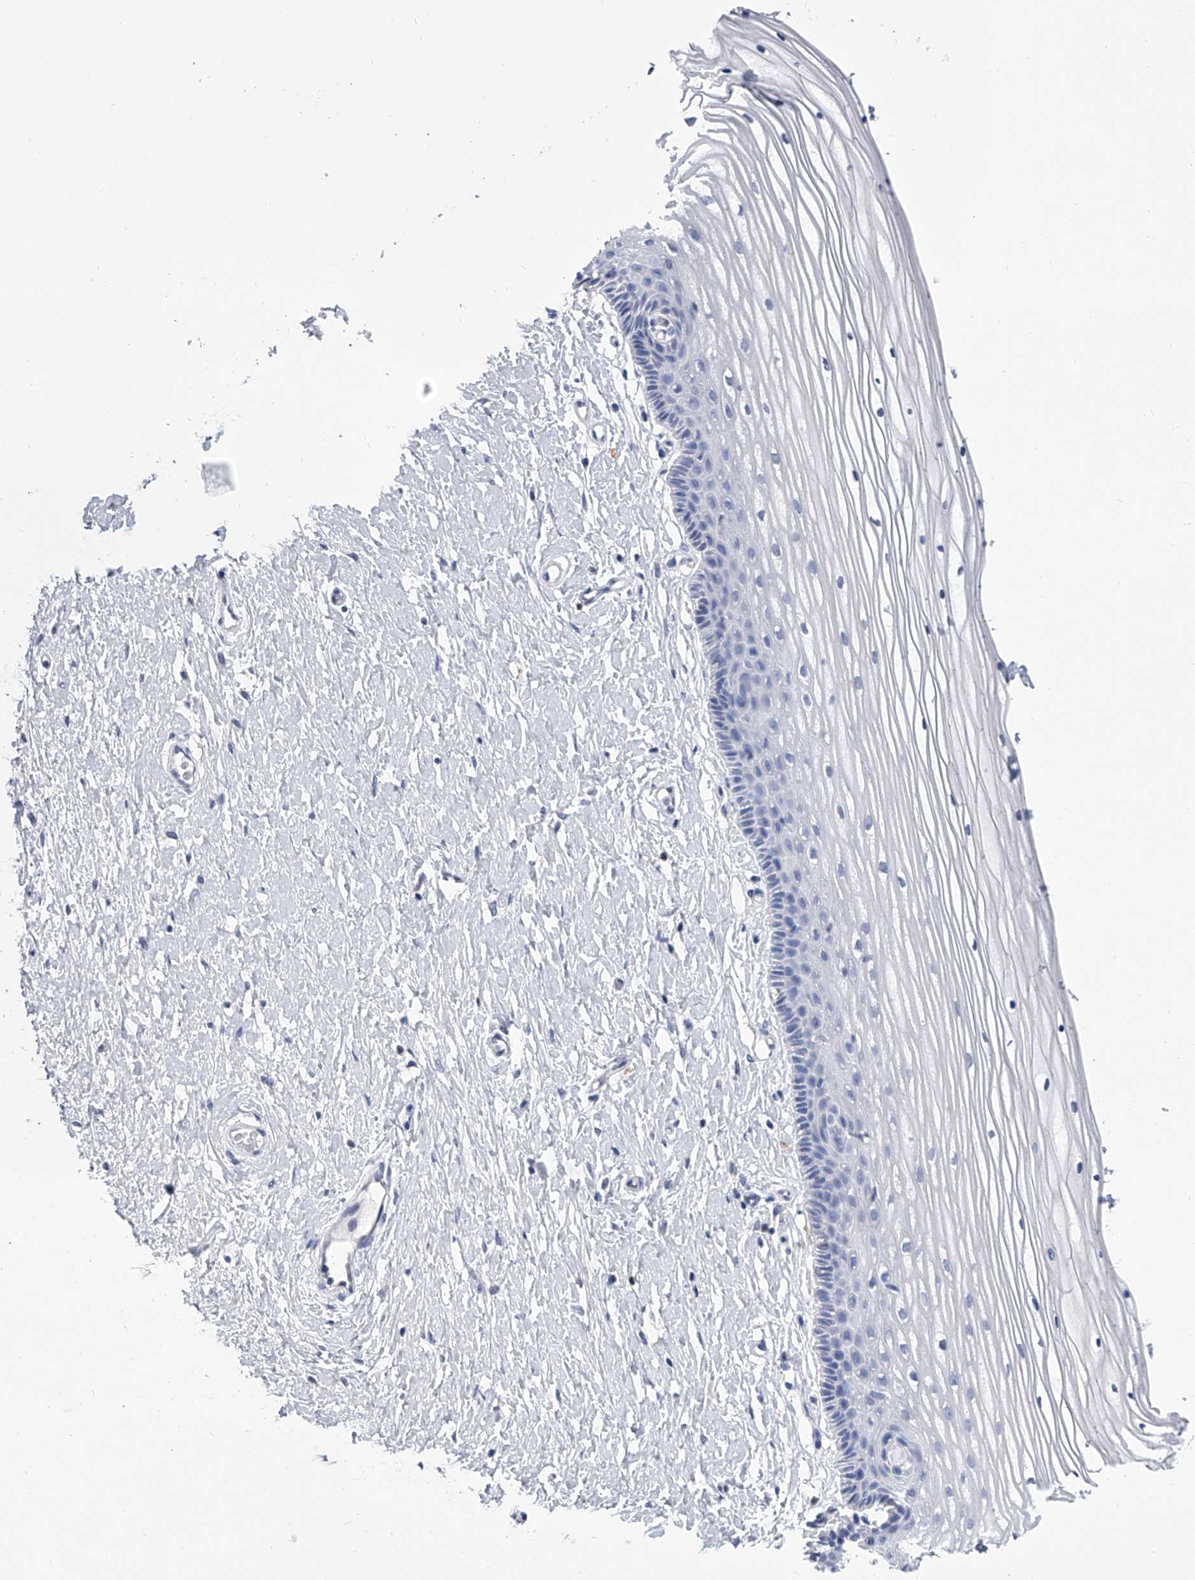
{"staining": {"intensity": "negative", "quantity": "none", "location": "none"}, "tissue": "vagina", "cell_type": "Squamous epithelial cells", "image_type": "normal", "snomed": [{"axis": "morphology", "description": "Normal tissue, NOS"}, {"axis": "topography", "description": "Vagina"}, {"axis": "topography", "description": "Cervix"}], "caption": "IHC of normal vagina shows no staining in squamous epithelial cells.", "gene": "SERPINB9", "patient": {"sex": "female", "age": 40}}